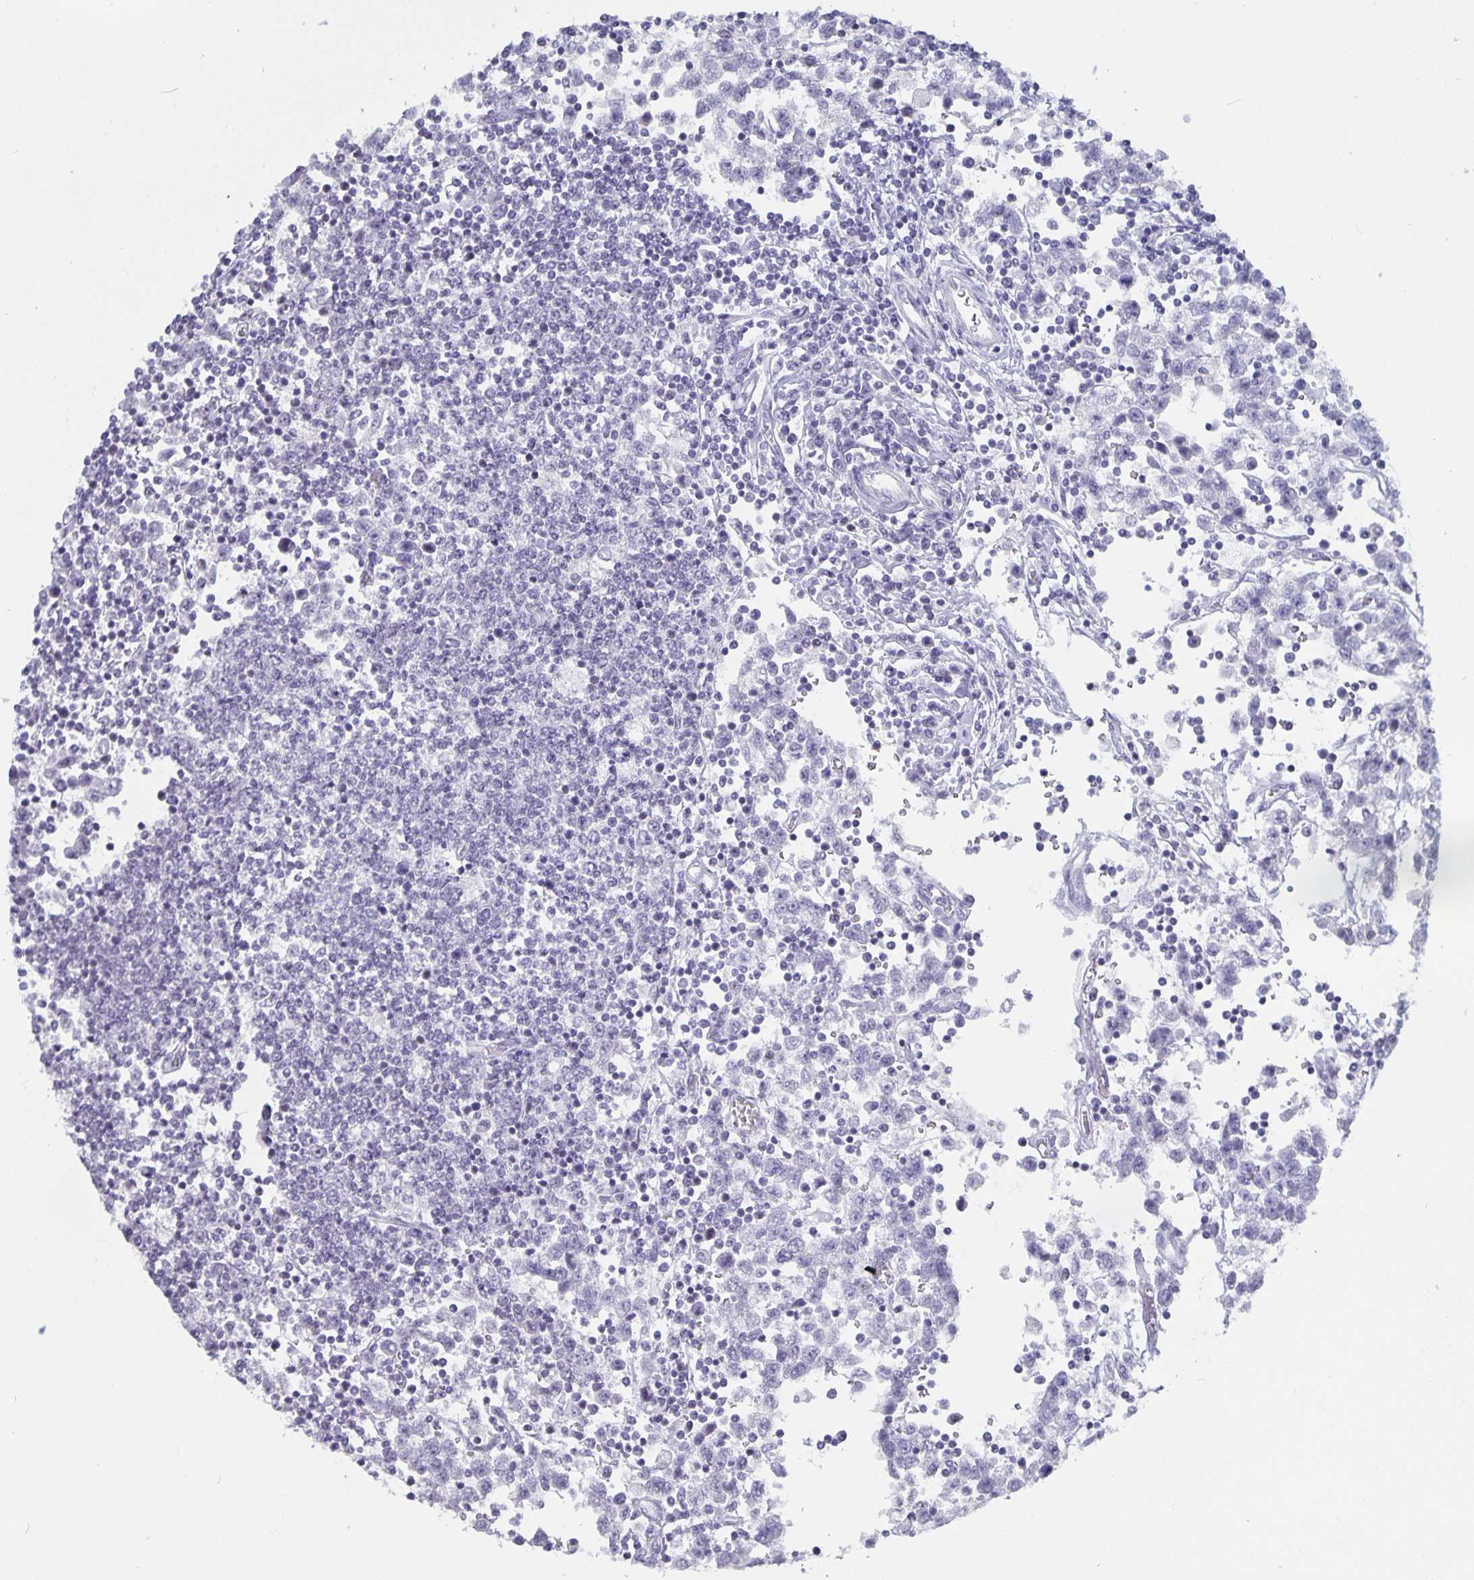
{"staining": {"intensity": "negative", "quantity": "none", "location": "none"}, "tissue": "testis cancer", "cell_type": "Tumor cells", "image_type": "cancer", "snomed": [{"axis": "morphology", "description": "Seminoma, NOS"}, {"axis": "topography", "description": "Testis"}], "caption": "Tumor cells are negative for protein expression in human testis cancer (seminoma).", "gene": "OLIG2", "patient": {"sex": "male", "age": 34}}